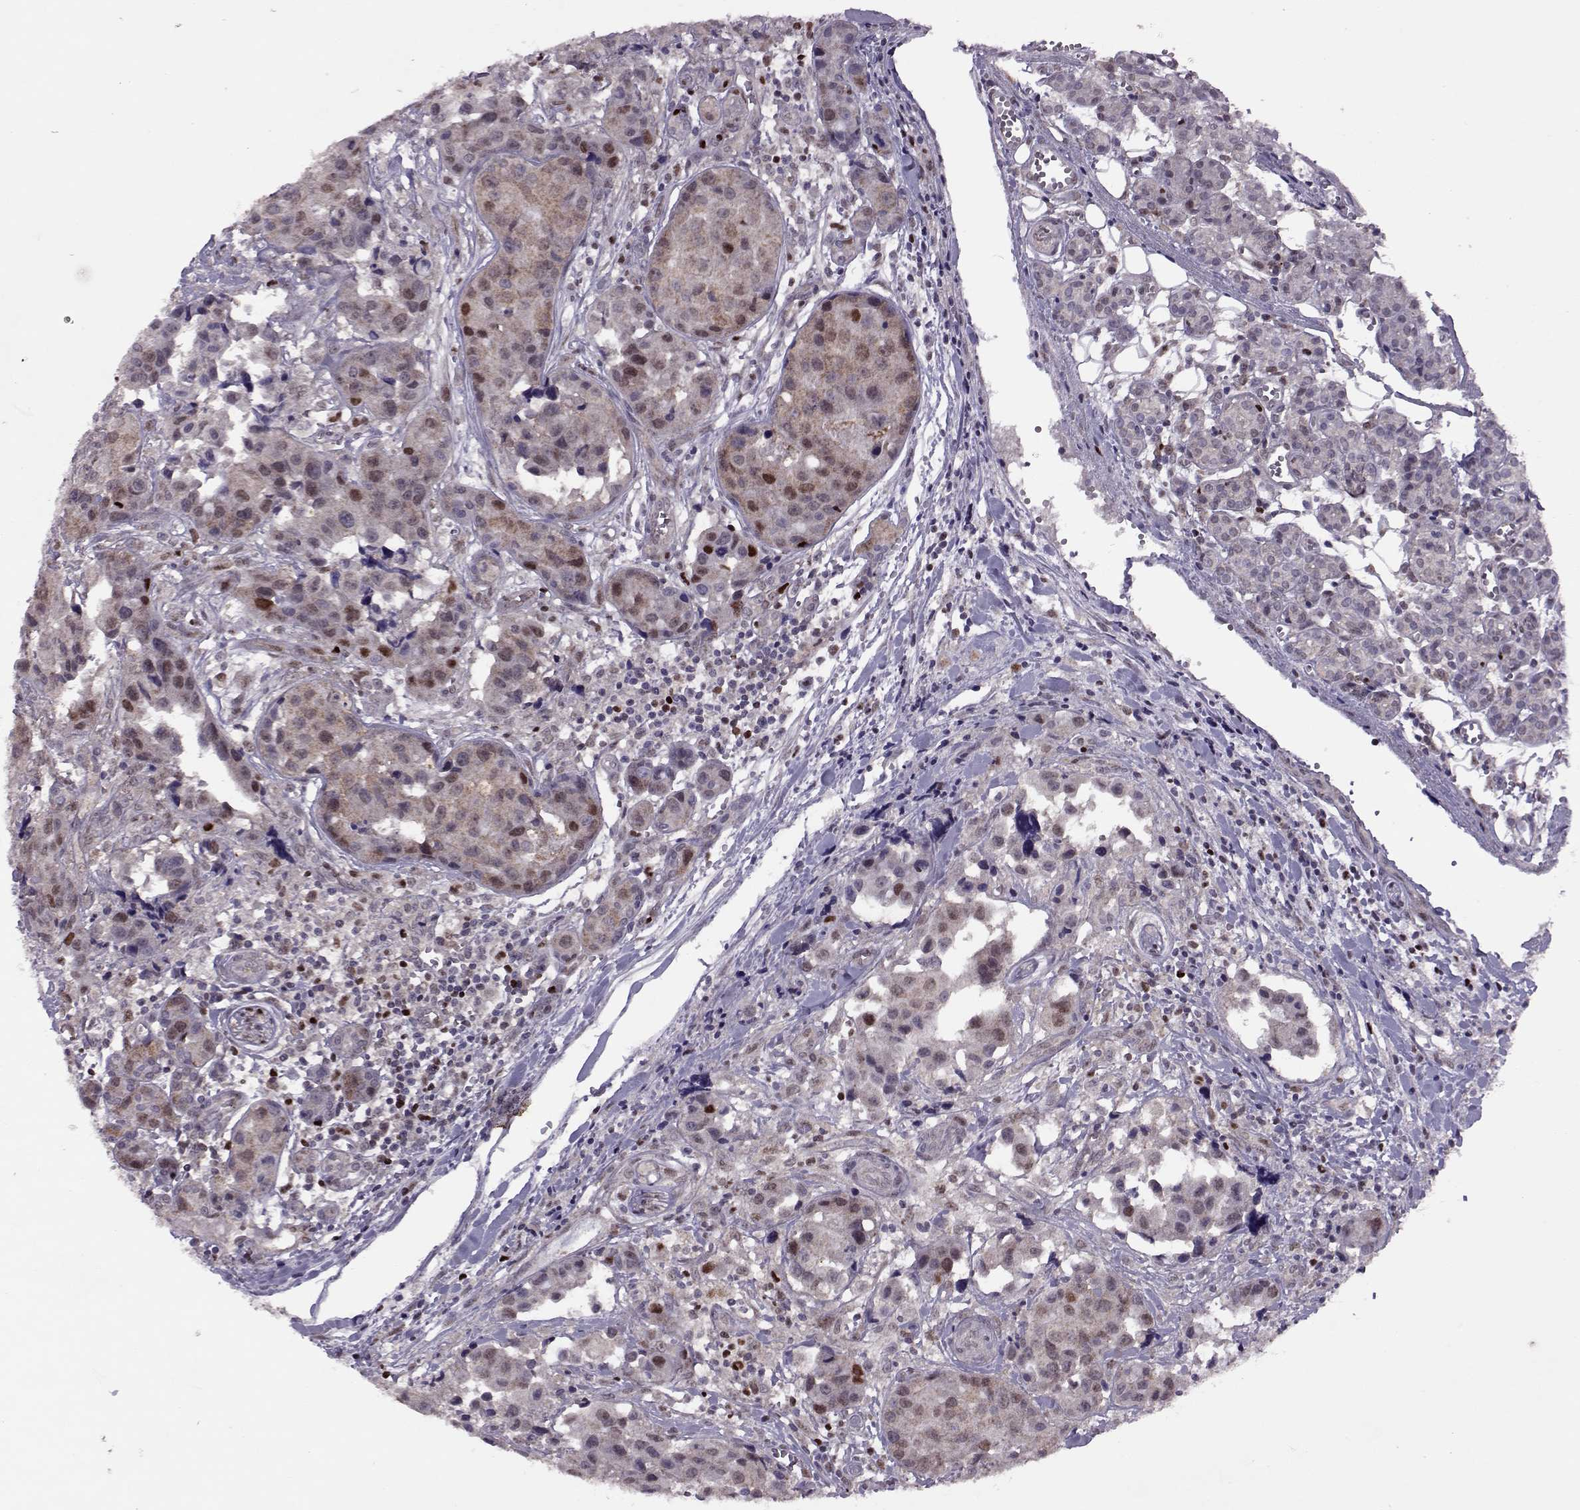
{"staining": {"intensity": "moderate", "quantity": "<25%", "location": "cytoplasmic/membranous,nuclear"}, "tissue": "head and neck cancer", "cell_type": "Tumor cells", "image_type": "cancer", "snomed": [{"axis": "morphology", "description": "Adenocarcinoma, NOS"}, {"axis": "topography", "description": "Head-Neck"}], "caption": "An immunohistochemistry histopathology image of tumor tissue is shown. Protein staining in brown labels moderate cytoplasmic/membranous and nuclear positivity in head and neck adenocarcinoma within tumor cells. The staining is performed using DAB (3,3'-diaminobenzidine) brown chromogen to label protein expression. The nuclei are counter-stained blue using hematoxylin.", "gene": "CDK4", "patient": {"sex": "male", "age": 76}}